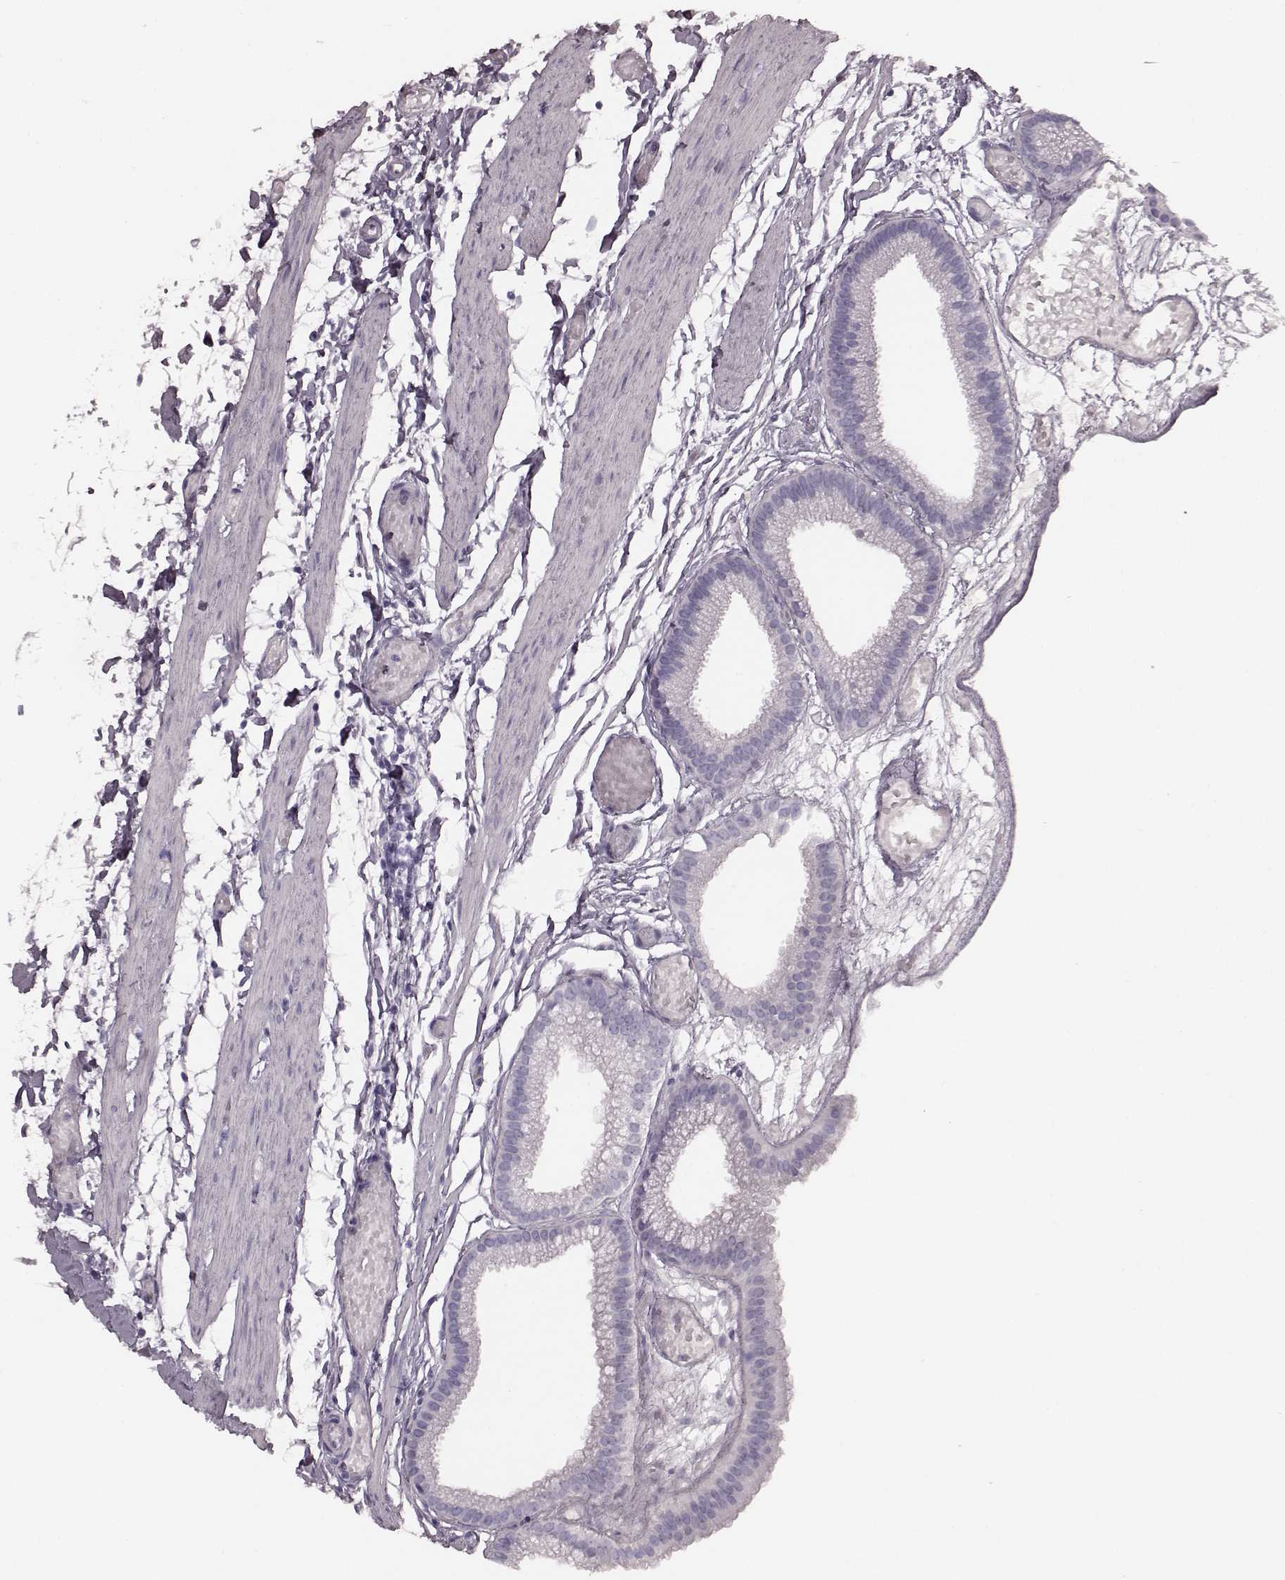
{"staining": {"intensity": "negative", "quantity": "none", "location": "none"}, "tissue": "gallbladder", "cell_type": "Glandular cells", "image_type": "normal", "snomed": [{"axis": "morphology", "description": "Normal tissue, NOS"}, {"axis": "topography", "description": "Gallbladder"}], "caption": "Immunohistochemistry histopathology image of normal gallbladder: human gallbladder stained with DAB reveals no significant protein positivity in glandular cells.", "gene": "TRPM1", "patient": {"sex": "female", "age": 45}}